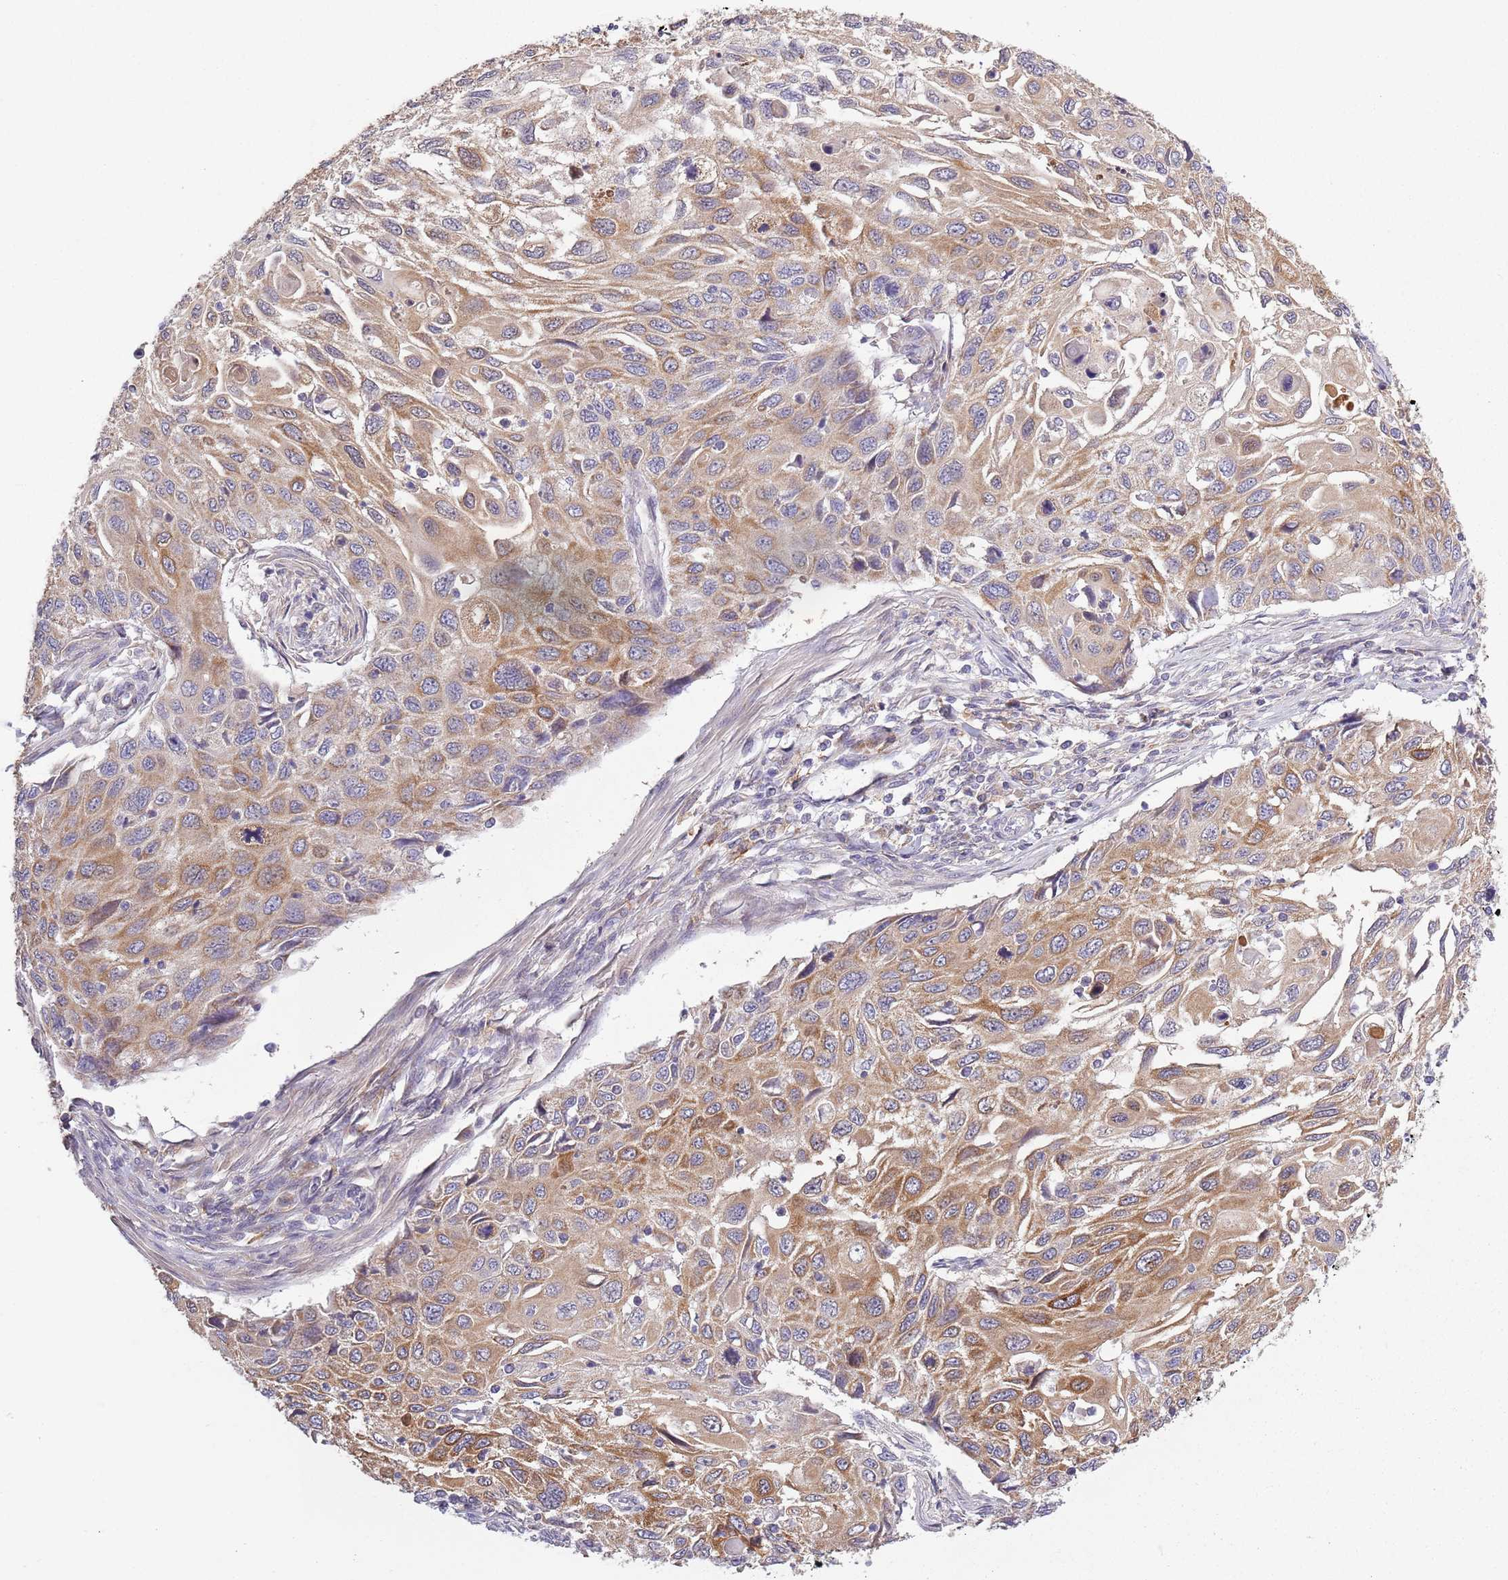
{"staining": {"intensity": "moderate", "quantity": "25%-75%", "location": "cytoplasmic/membranous"}, "tissue": "cervical cancer", "cell_type": "Tumor cells", "image_type": "cancer", "snomed": [{"axis": "morphology", "description": "Squamous cell carcinoma, NOS"}, {"axis": "topography", "description": "Cervix"}], "caption": "Brown immunohistochemical staining in human cervical squamous cell carcinoma reveals moderate cytoplasmic/membranous staining in approximately 25%-75% of tumor cells. The protein is shown in brown color, while the nuclei are stained blue.", "gene": "COQ5", "patient": {"sex": "female", "age": 70}}